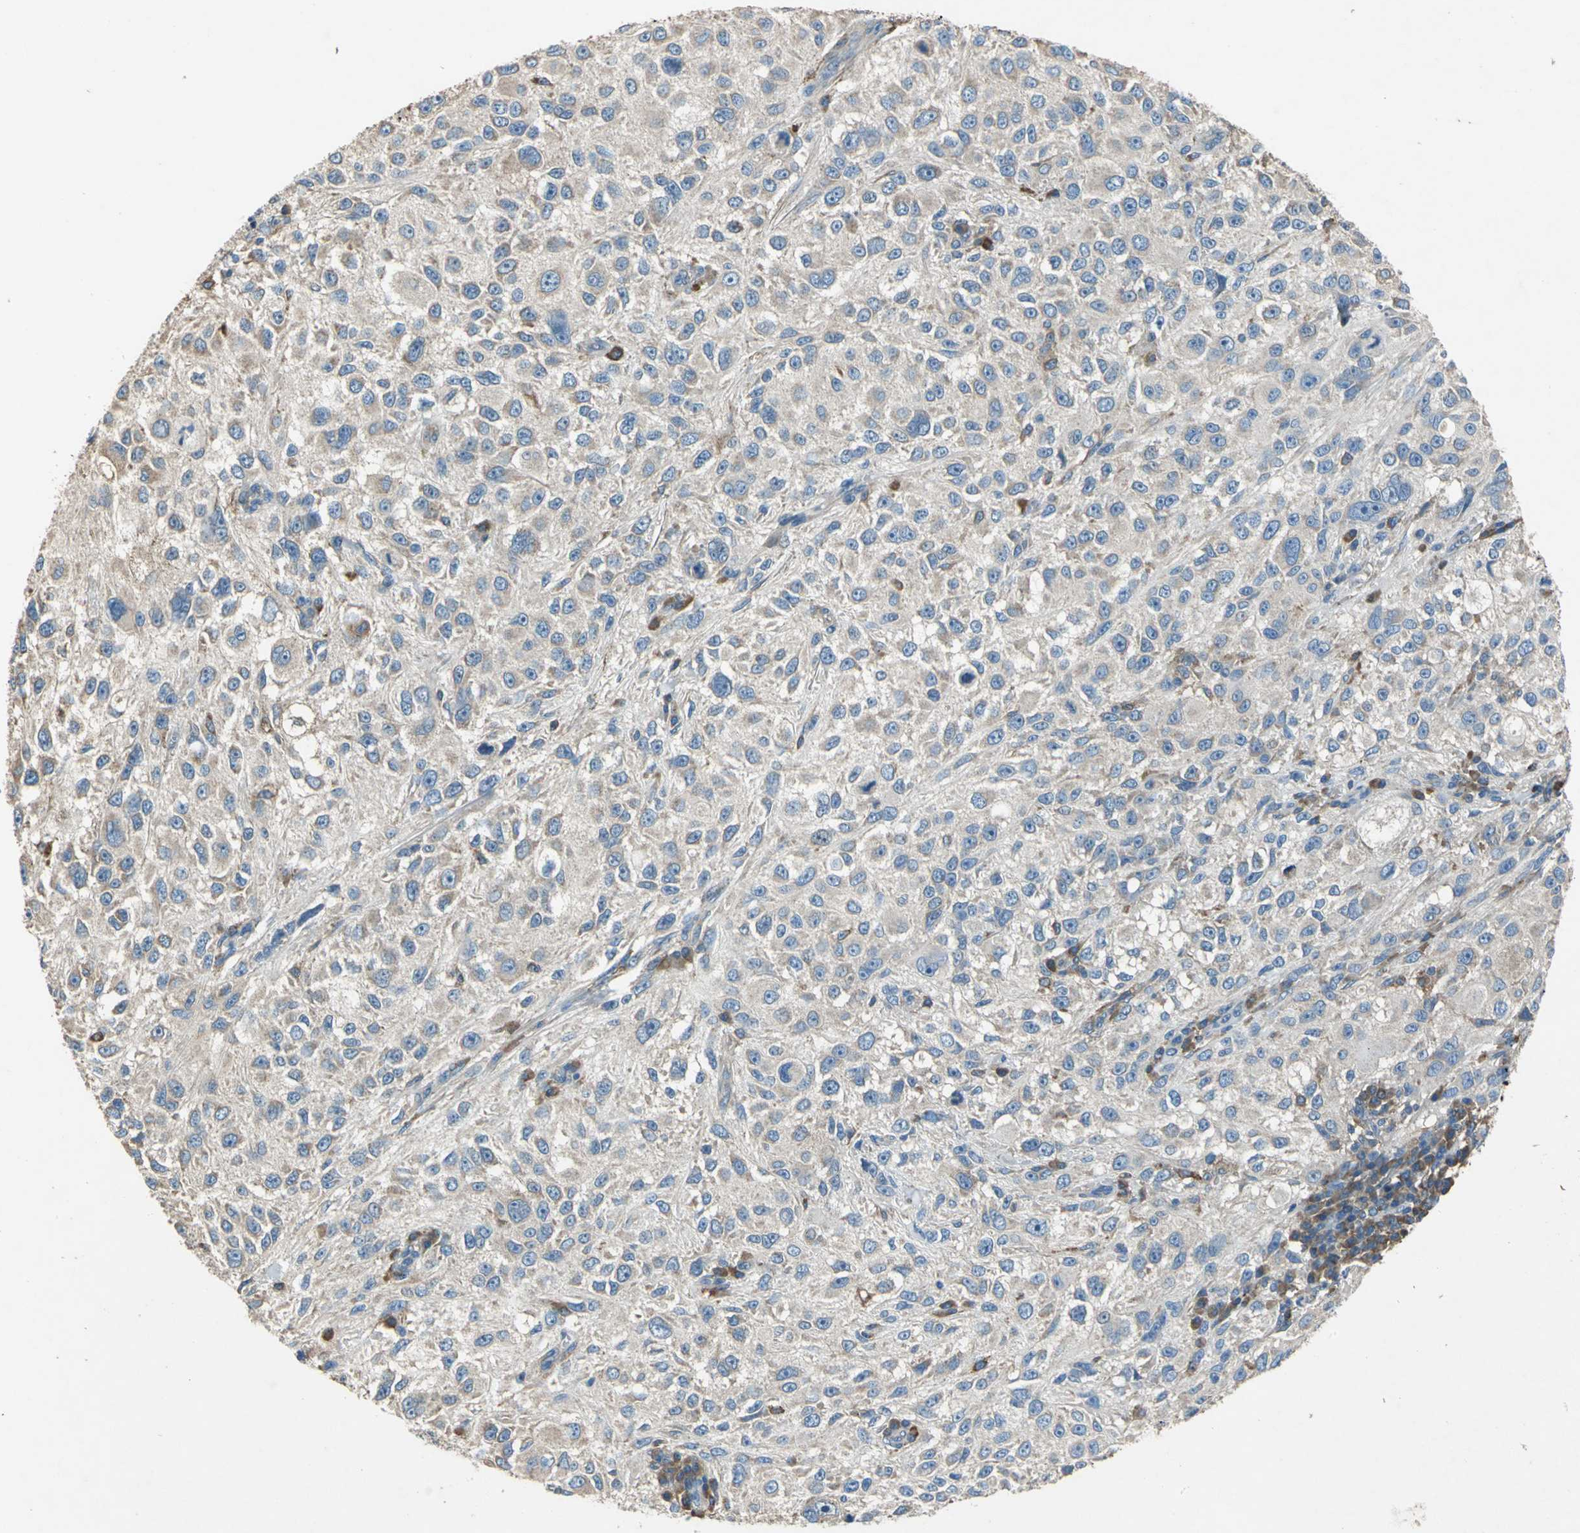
{"staining": {"intensity": "weak", "quantity": ">75%", "location": "cytoplasmic/membranous"}, "tissue": "melanoma", "cell_type": "Tumor cells", "image_type": "cancer", "snomed": [{"axis": "morphology", "description": "Necrosis, NOS"}, {"axis": "morphology", "description": "Malignant melanoma, NOS"}, {"axis": "topography", "description": "Skin"}], "caption": "Immunohistochemical staining of malignant melanoma exhibits weak cytoplasmic/membranous protein expression in about >75% of tumor cells. Immunohistochemistry stains the protein in brown and the nuclei are stained blue.", "gene": "HEPH", "patient": {"sex": "female", "age": 87}}